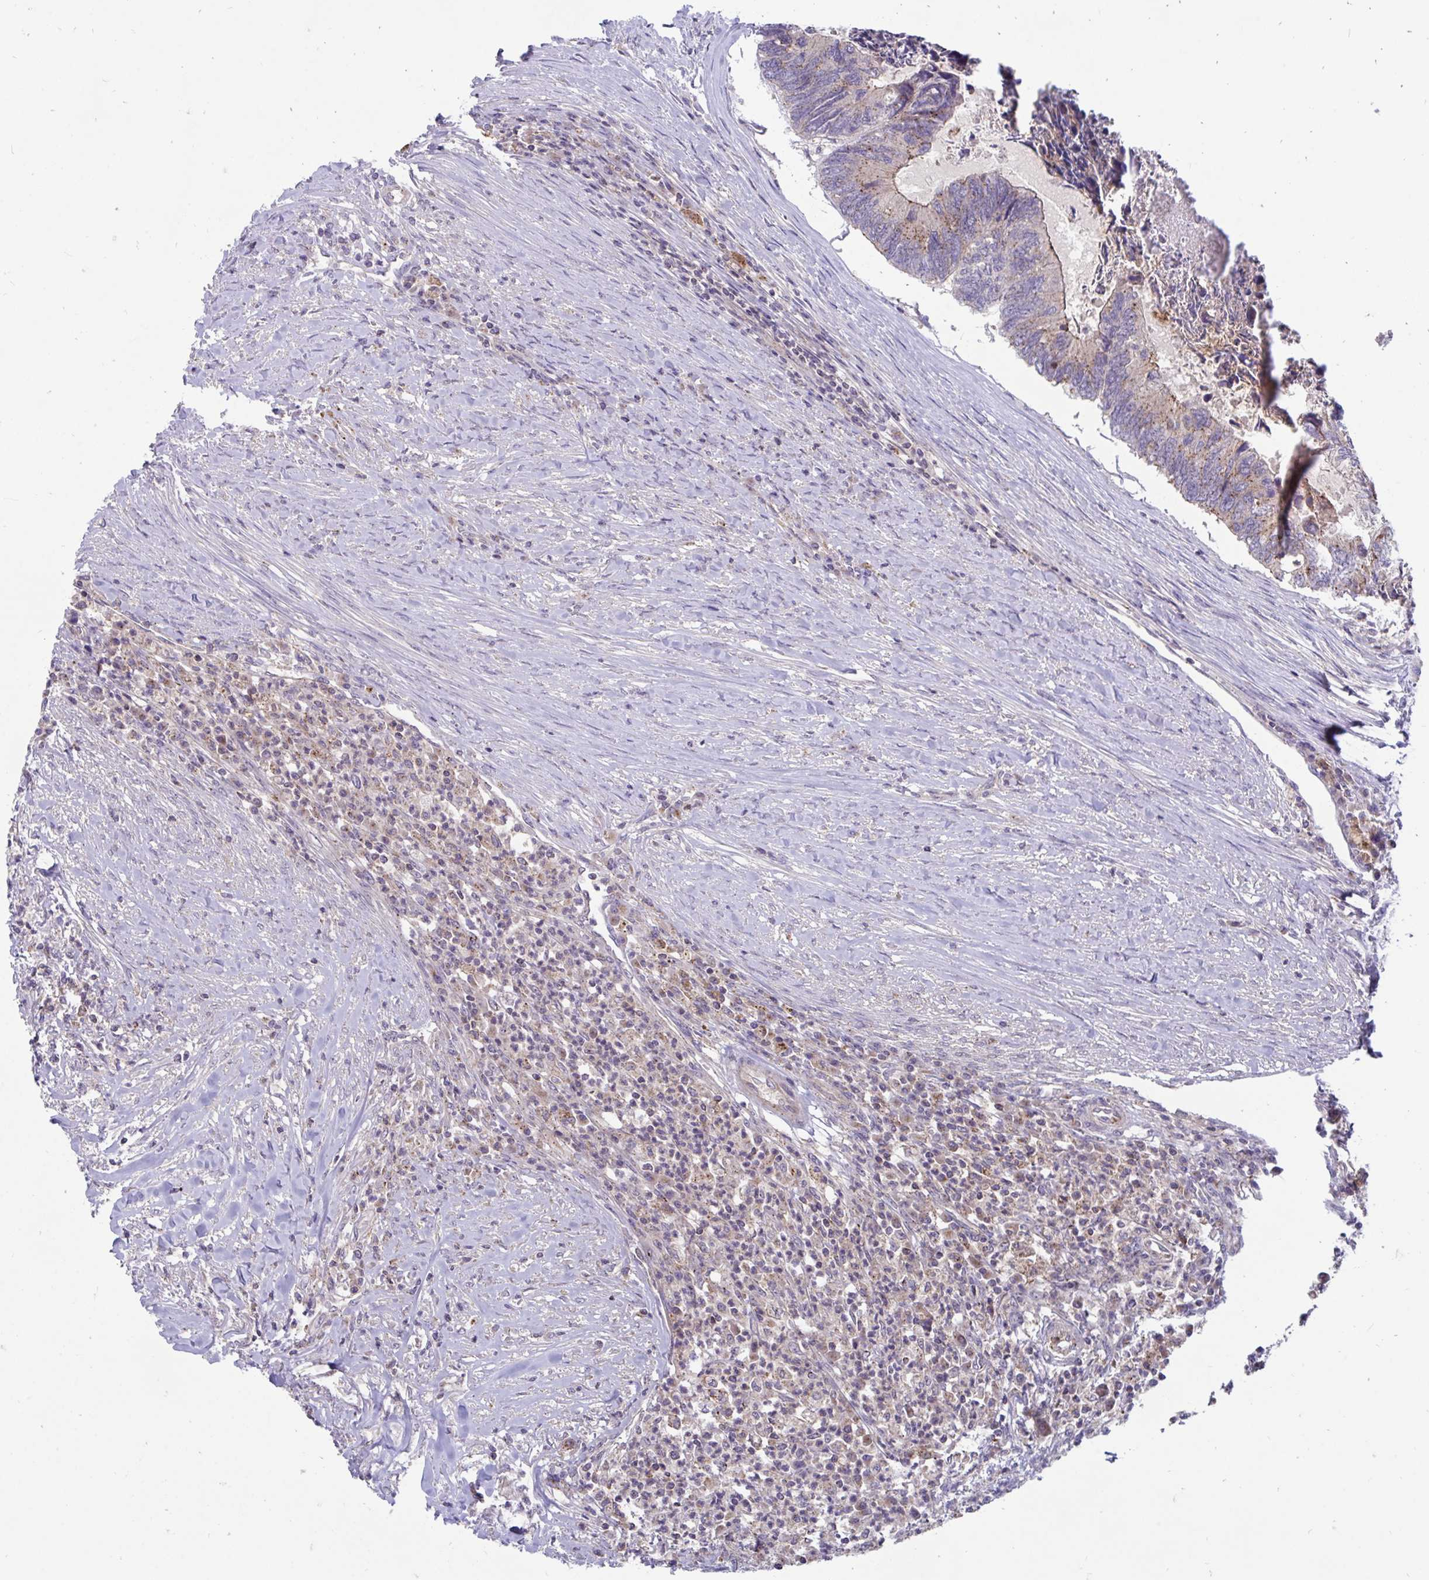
{"staining": {"intensity": "moderate", "quantity": "25%-75%", "location": "cytoplasmic/membranous"}, "tissue": "colorectal cancer", "cell_type": "Tumor cells", "image_type": "cancer", "snomed": [{"axis": "morphology", "description": "Adenocarcinoma, NOS"}, {"axis": "topography", "description": "Colon"}], "caption": "Human adenocarcinoma (colorectal) stained for a protein (brown) shows moderate cytoplasmic/membranous positive expression in about 25%-75% of tumor cells.", "gene": "IST1", "patient": {"sex": "female", "age": 67}}